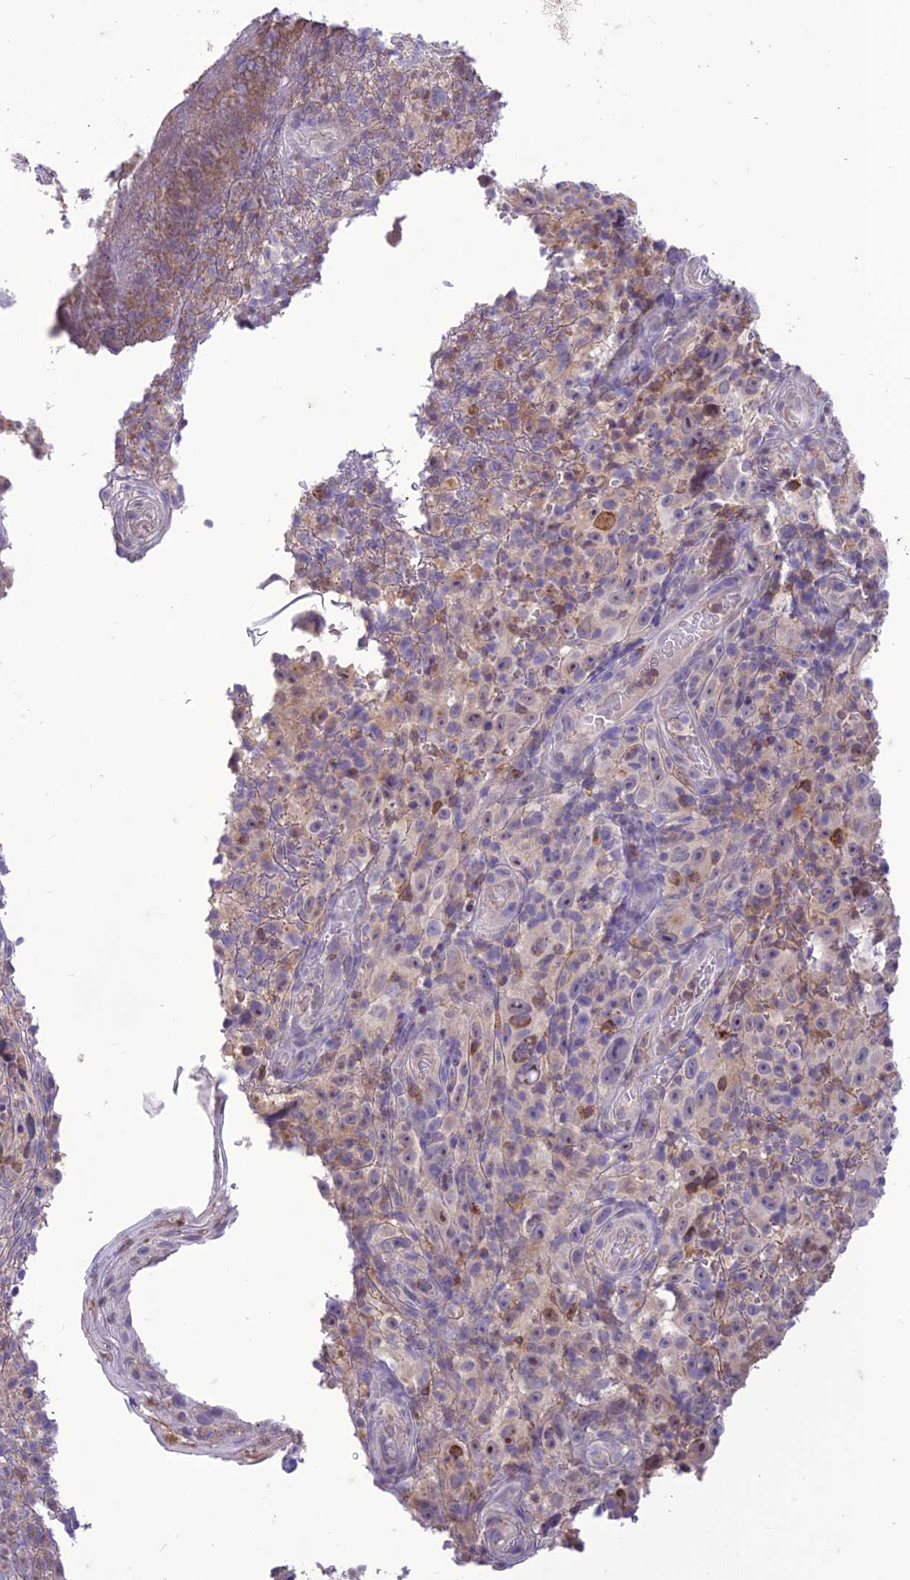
{"staining": {"intensity": "weak", "quantity": "<25%", "location": "cytoplasmic/membranous"}, "tissue": "melanoma", "cell_type": "Tumor cells", "image_type": "cancer", "snomed": [{"axis": "morphology", "description": "Malignant melanoma, NOS"}, {"axis": "topography", "description": "Skin"}], "caption": "A micrograph of human melanoma is negative for staining in tumor cells.", "gene": "ITGAE", "patient": {"sex": "female", "age": 82}}